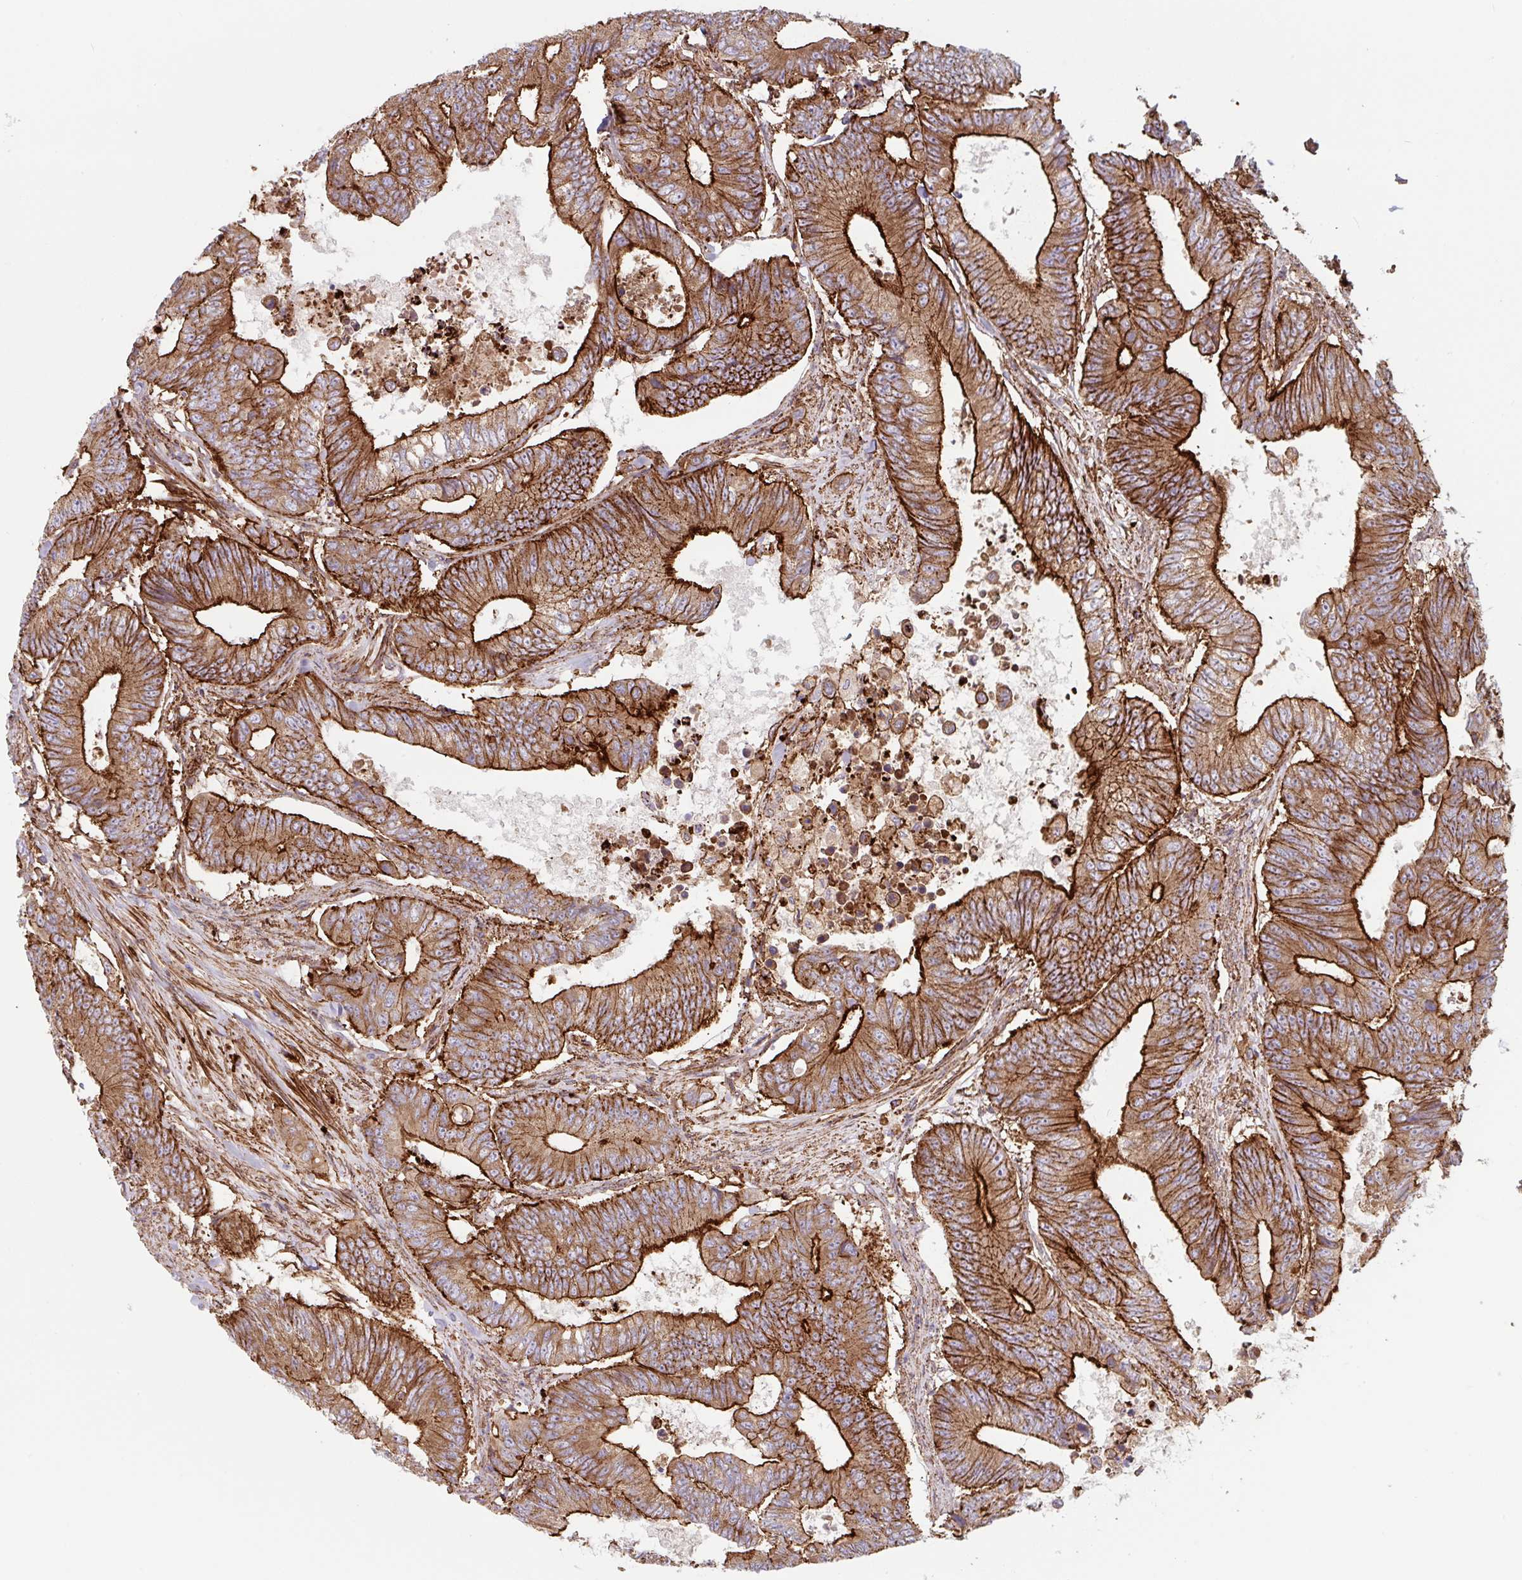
{"staining": {"intensity": "strong", "quantity": ">75%", "location": "cytoplasmic/membranous"}, "tissue": "colorectal cancer", "cell_type": "Tumor cells", "image_type": "cancer", "snomed": [{"axis": "morphology", "description": "Adenocarcinoma, NOS"}, {"axis": "topography", "description": "Colon"}], "caption": "This is a histology image of immunohistochemistry (IHC) staining of colorectal cancer, which shows strong positivity in the cytoplasmic/membranous of tumor cells.", "gene": "DHFR2", "patient": {"sex": "female", "age": 48}}